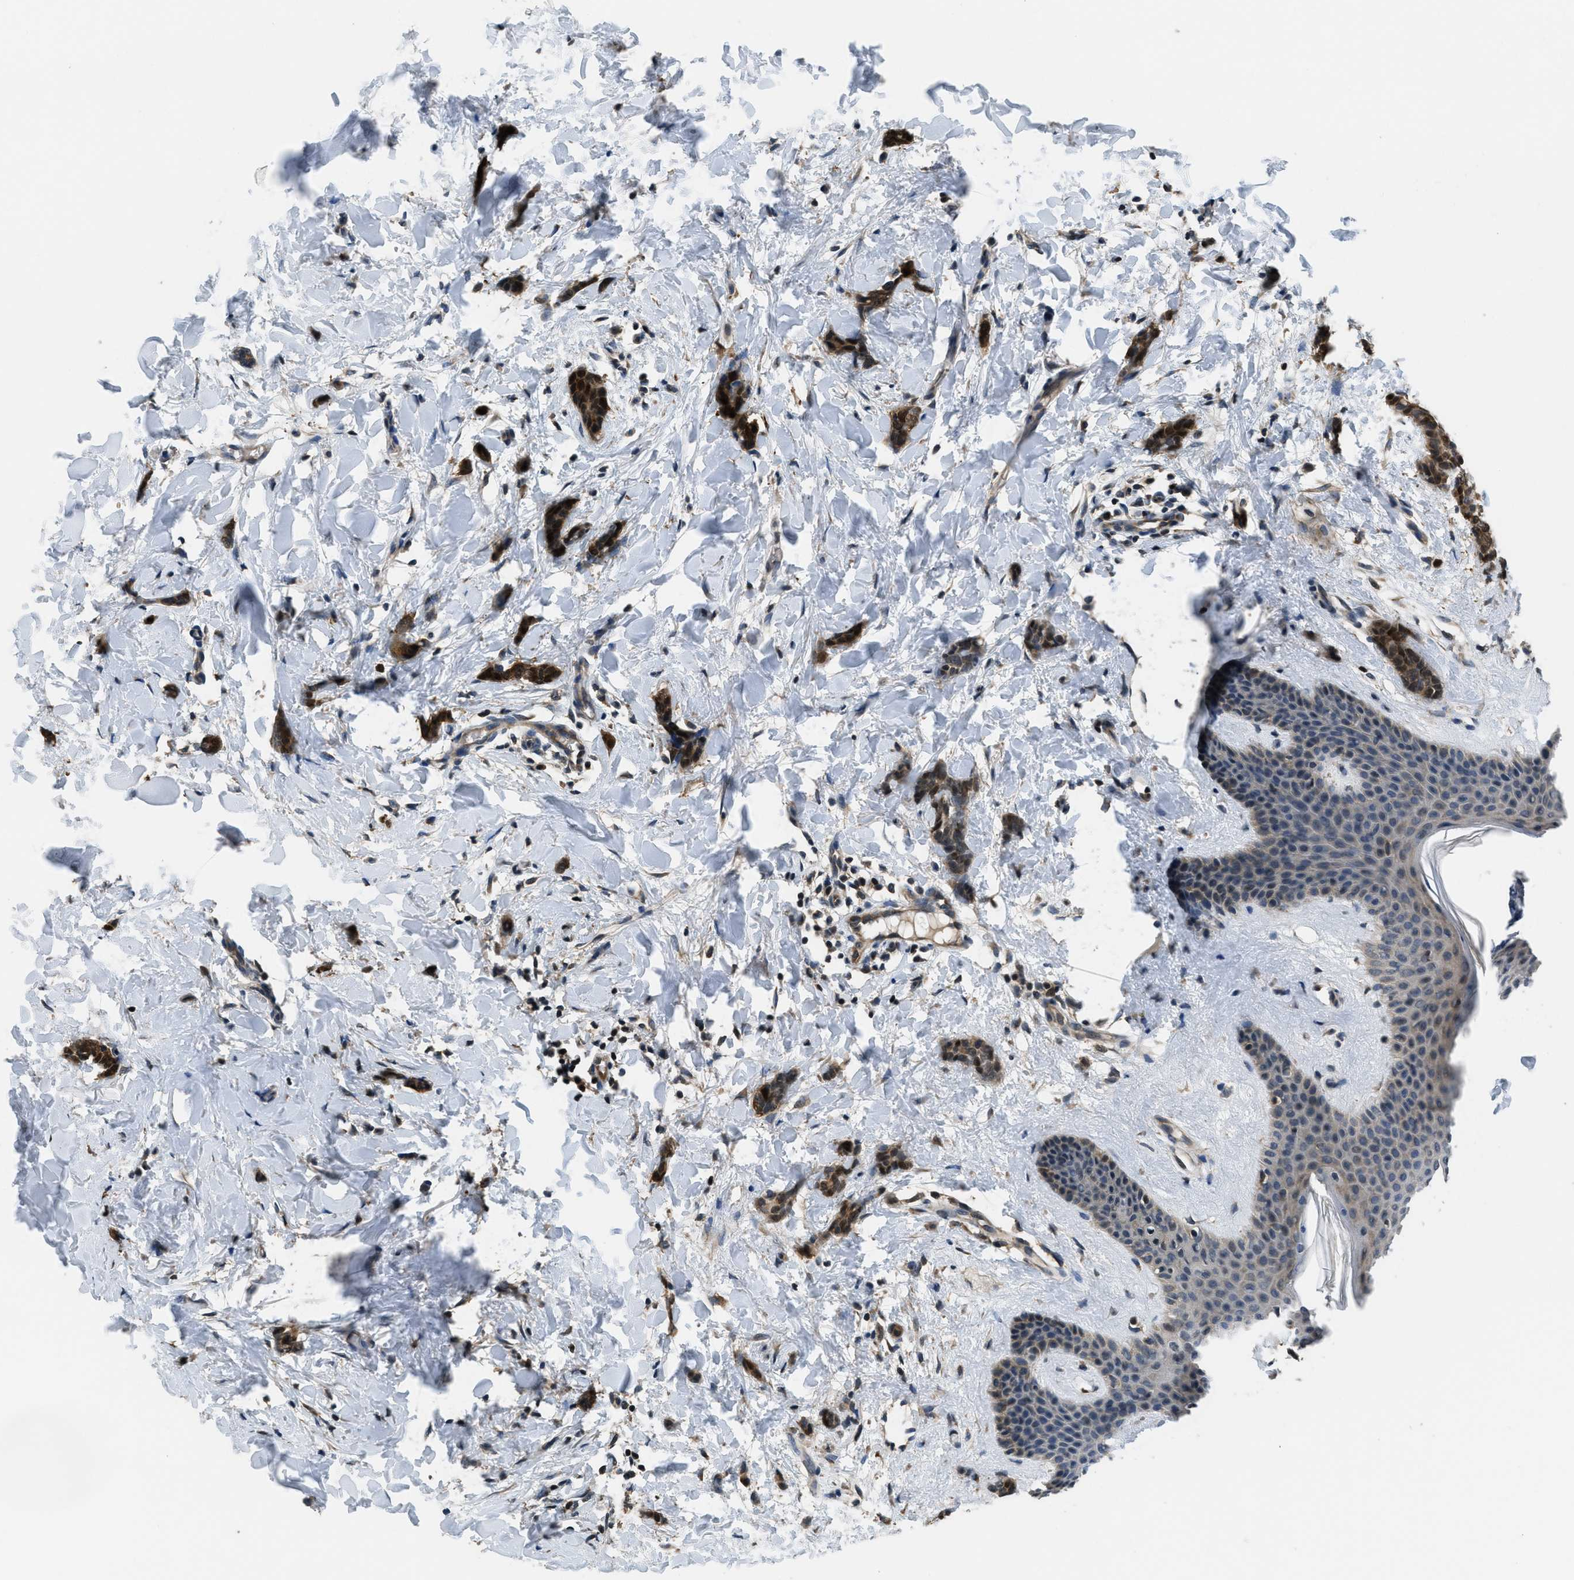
{"staining": {"intensity": "strong", "quantity": ">75%", "location": "cytoplasmic/membranous,nuclear"}, "tissue": "breast cancer", "cell_type": "Tumor cells", "image_type": "cancer", "snomed": [{"axis": "morphology", "description": "Lobular carcinoma"}, {"axis": "topography", "description": "Skin"}, {"axis": "topography", "description": "Breast"}], "caption": "Lobular carcinoma (breast) tissue shows strong cytoplasmic/membranous and nuclear expression in approximately >75% of tumor cells, visualized by immunohistochemistry.", "gene": "NAT1", "patient": {"sex": "female", "age": 46}}